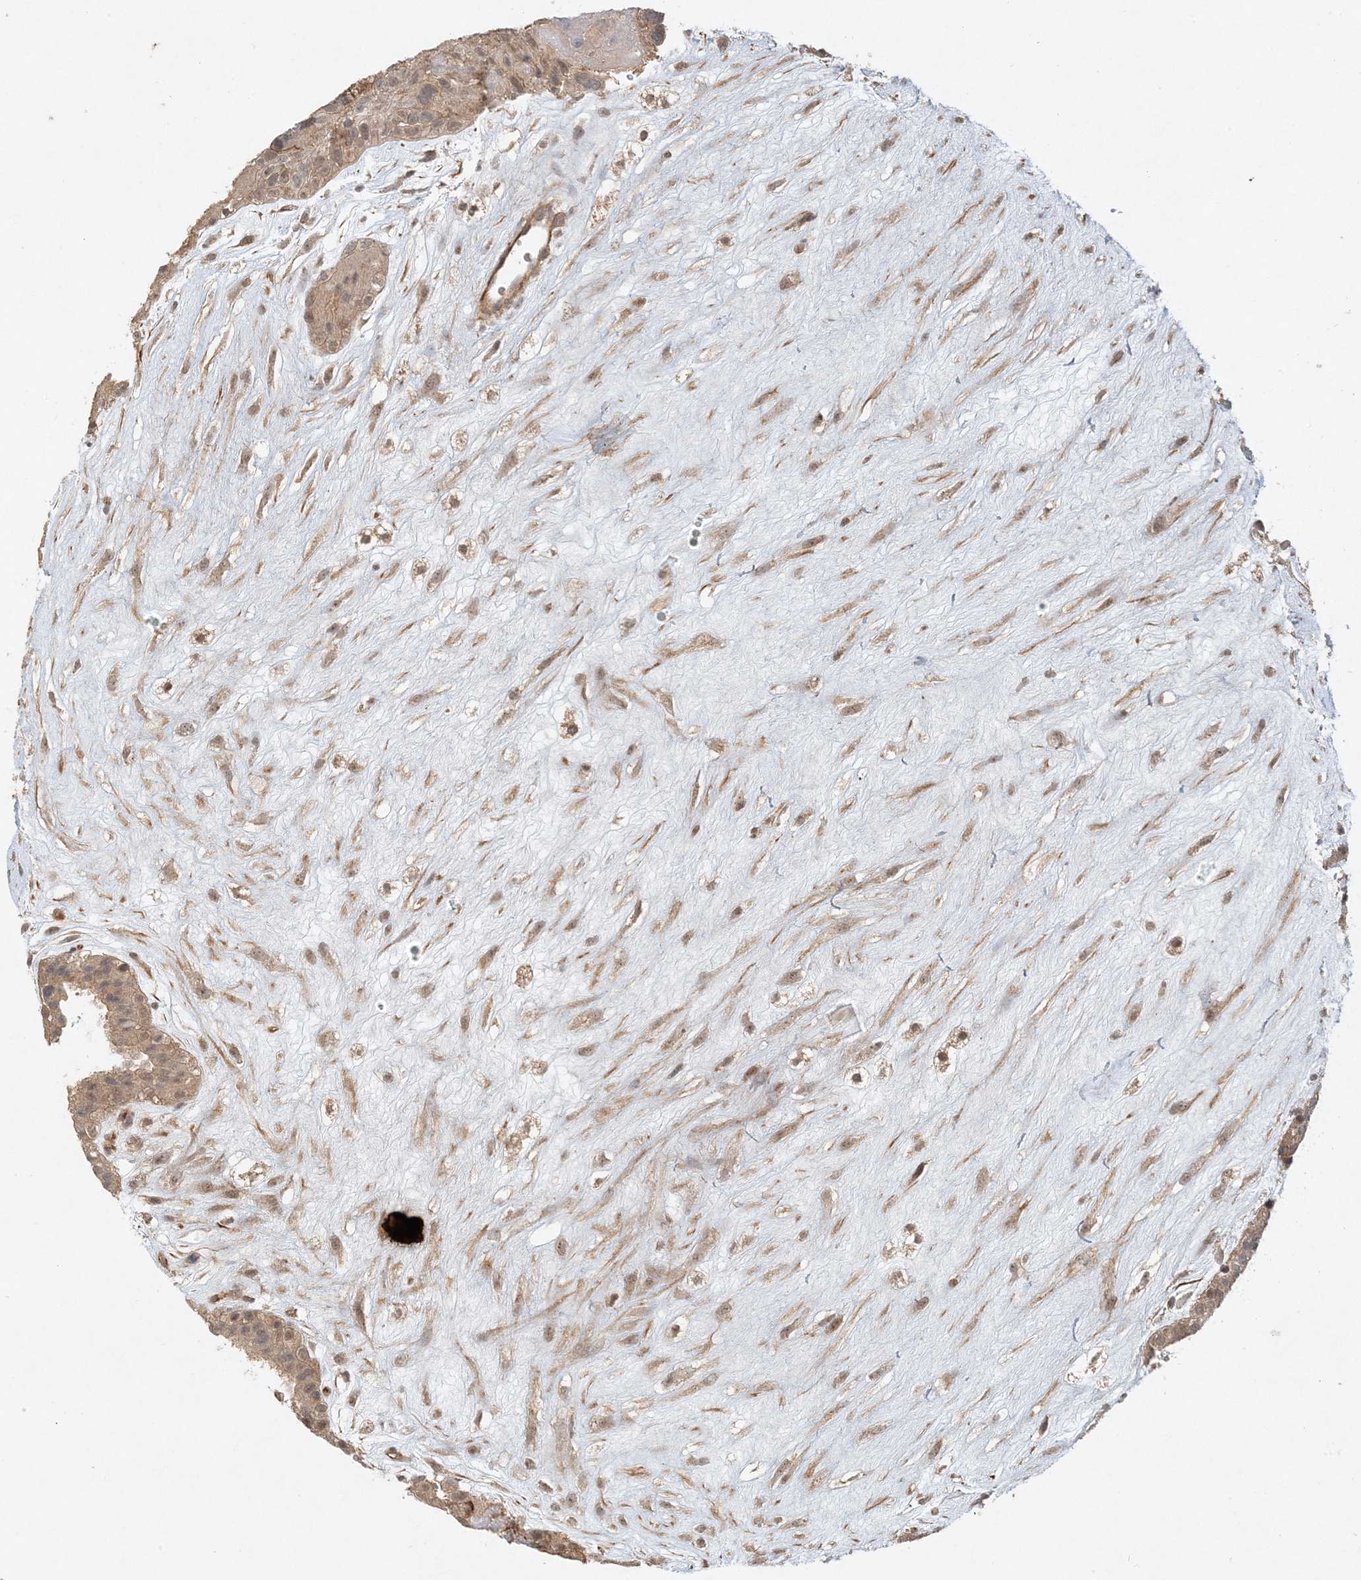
{"staining": {"intensity": "moderate", "quantity": ">75%", "location": "cytoplasmic/membranous"}, "tissue": "placenta", "cell_type": "Trophoblastic cells", "image_type": "normal", "snomed": [{"axis": "morphology", "description": "Normal tissue, NOS"}, {"axis": "topography", "description": "Placenta"}], "caption": "This image exhibits benign placenta stained with IHC to label a protein in brown. The cytoplasmic/membranous of trophoblastic cells show moderate positivity for the protein. Nuclei are counter-stained blue.", "gene": "ZCCHC4", "patient": {"sex": "female", "age": 18}}